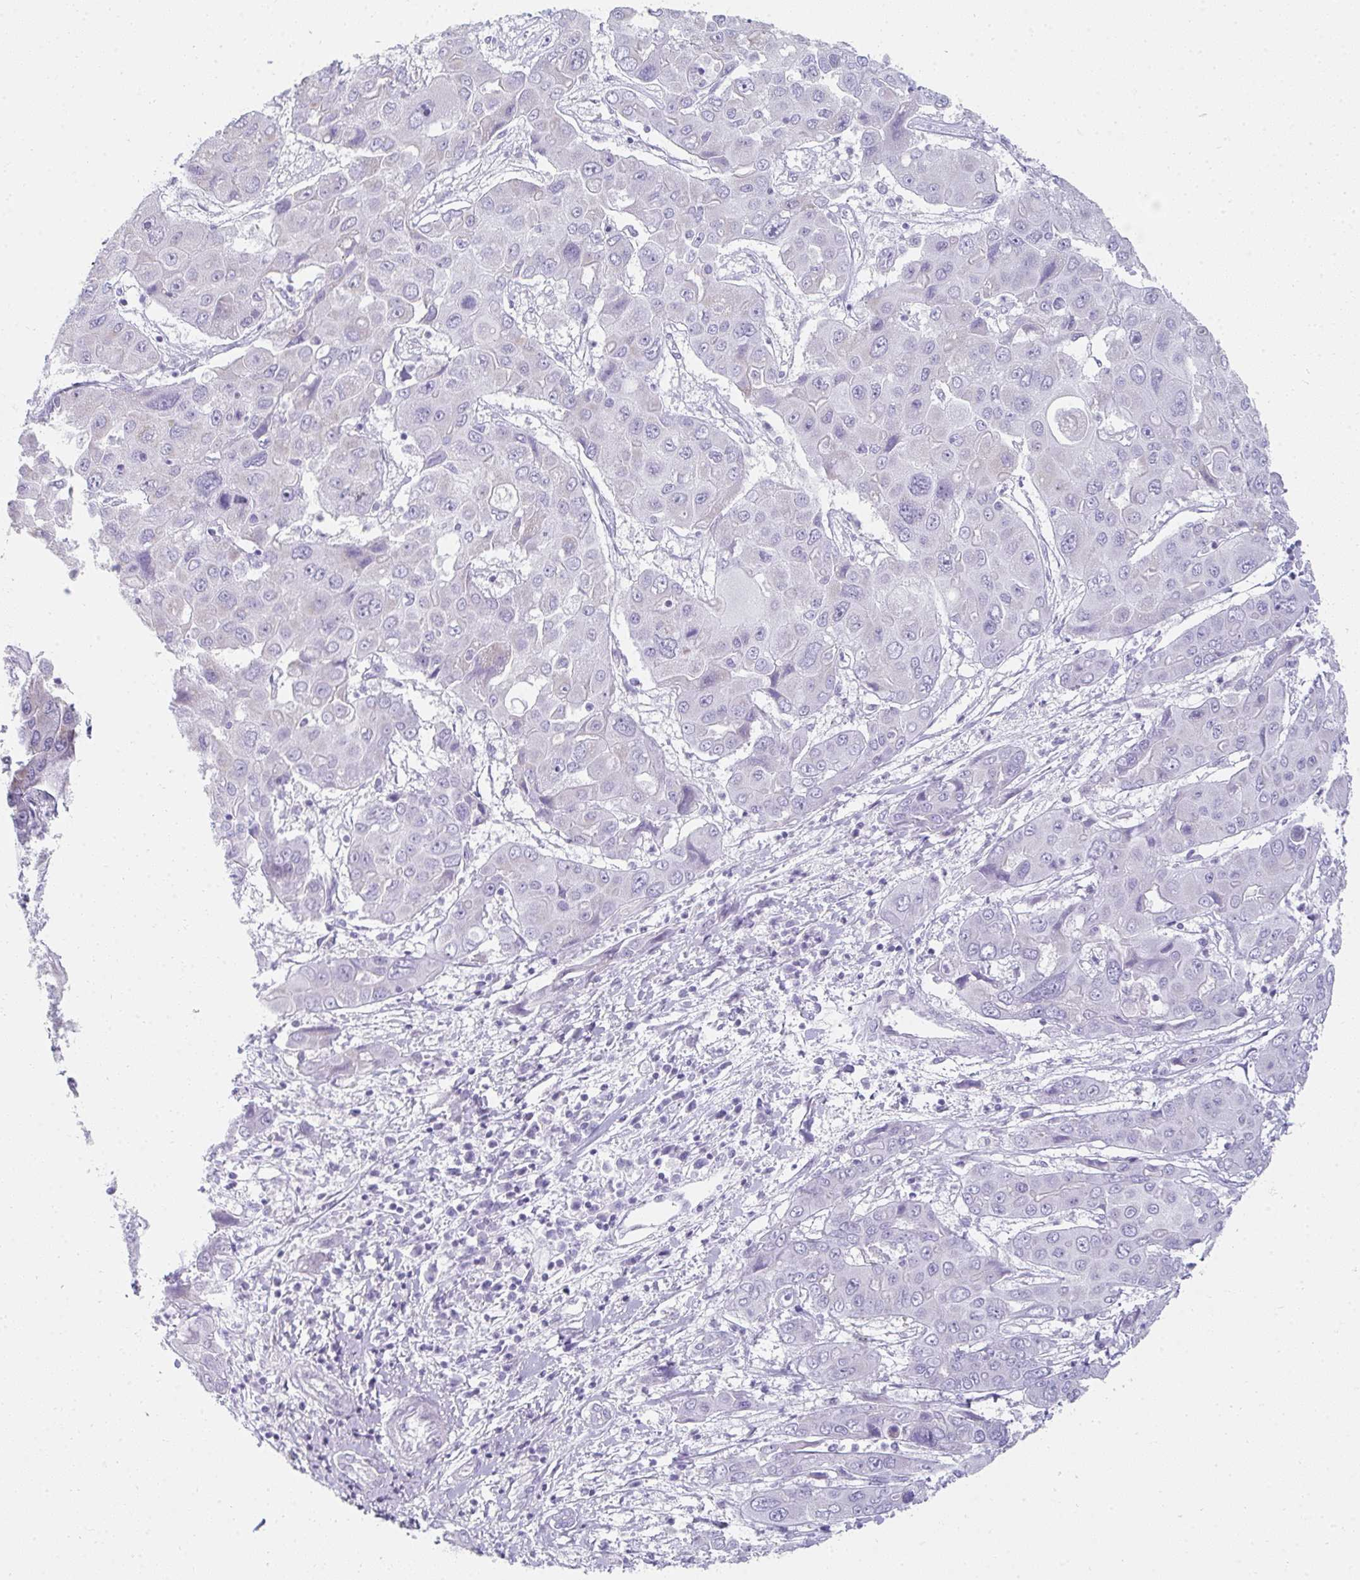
{"staining": {"intensity": "negative", "quantity": "none", "location": "none"}, "tissue": "liver cancer", "cell_type": "Tumor cells", "image_type": "cancer", "snomed": [{"axis": "morphology", "description": "Cholangiocarcinoma"}, {"axis": "topography", "description": "Liver"}], "caption": "The immunohistochemistry (IHC) photomicrograph has no significant expression in tumor cells of liver cholangiocarcinoma tissue.", "gene": "RLF", "patient": {"sex": "male", "age": 67}}